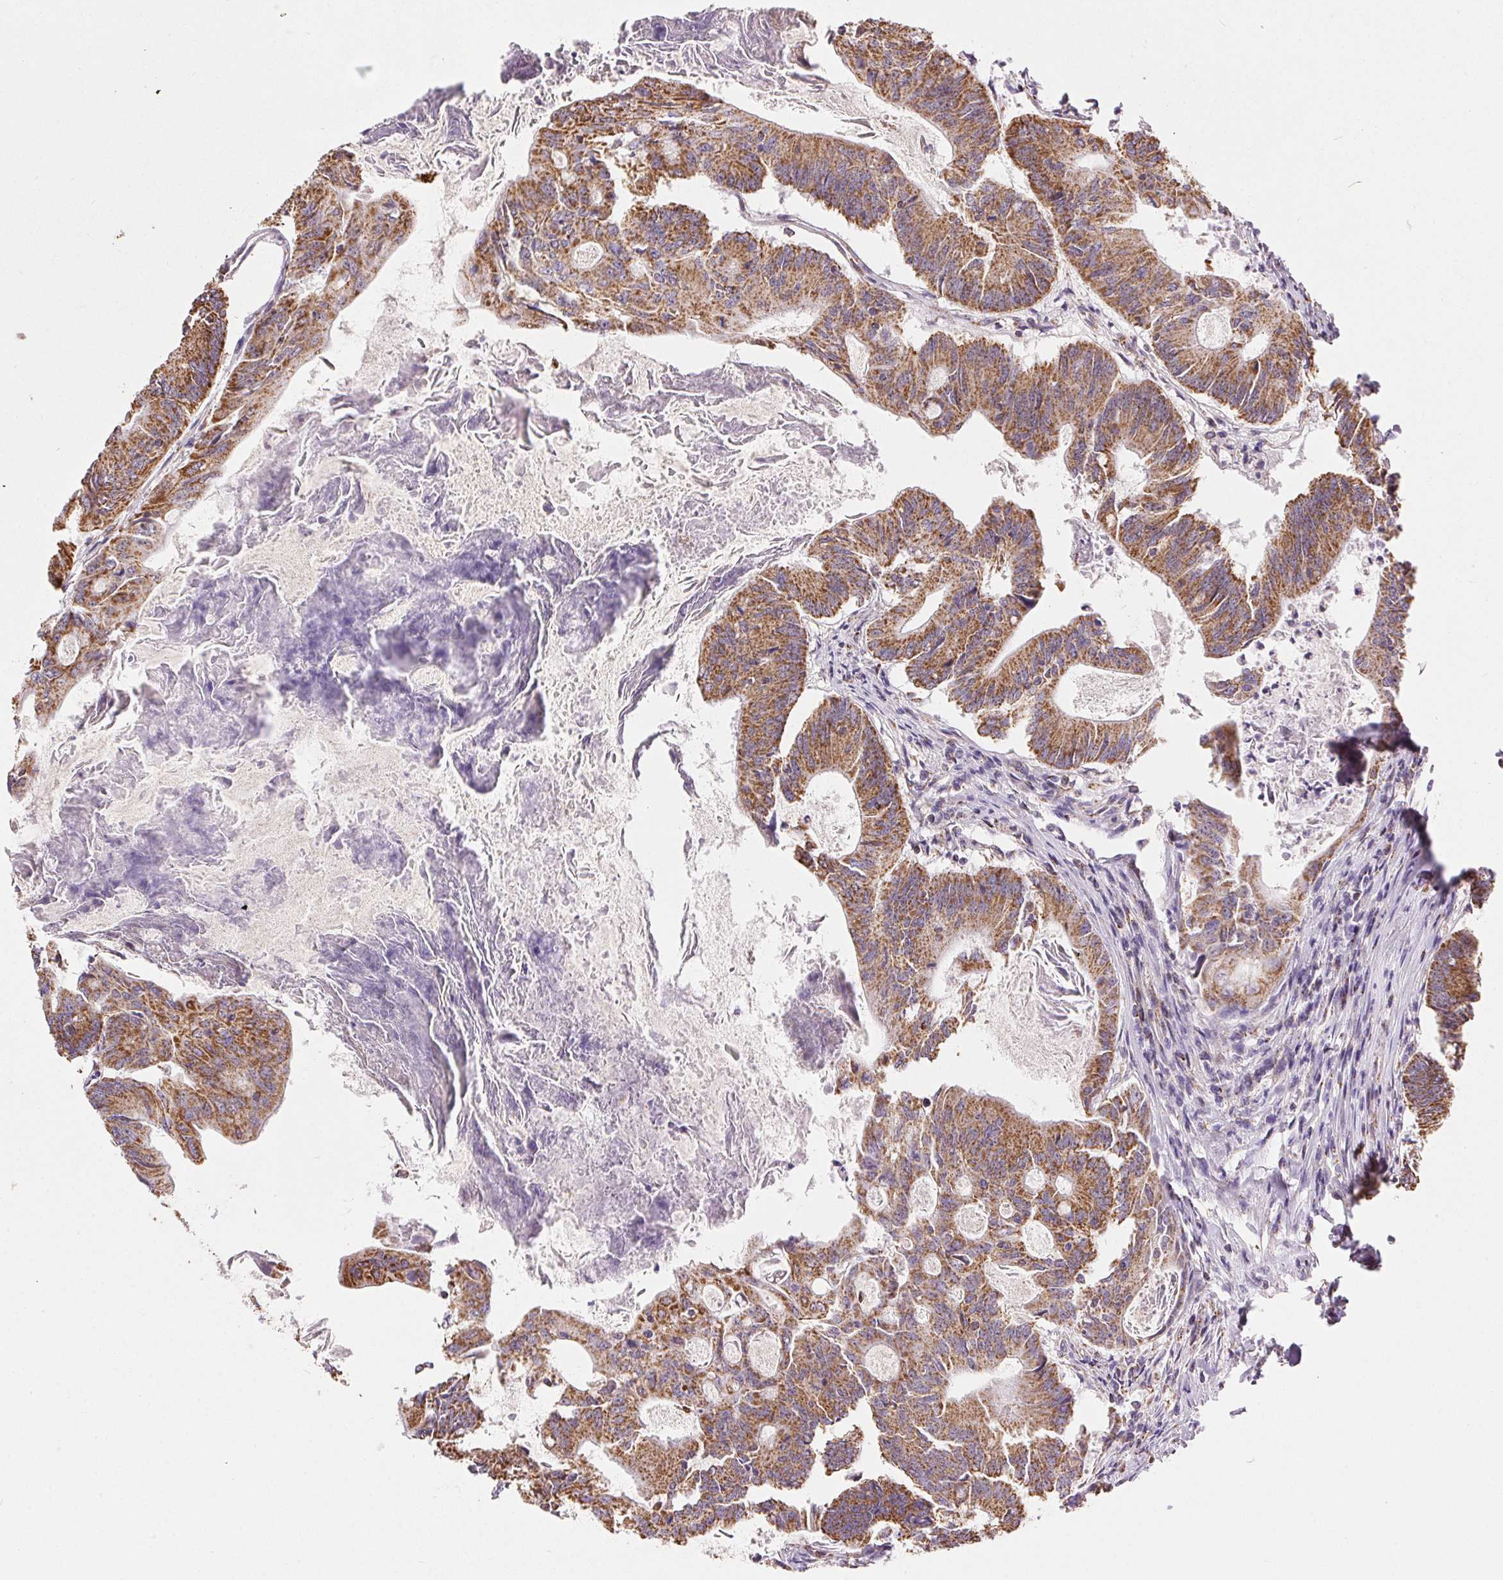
{"staining": {"intensity": "strong", "quantity": ">75%", "location": "cytoplasmic/membranous"}, "tissue": "colorectal cancer", "cell_type": "Tumor cells", "image_type": "cancer", "snomed": [{"axis": "morphology", "description": "Adenocarcinoma, NOS"}, {"axis": "topography", "description": "Colon"}], "caption": "Immunohistochemistry image of human colorectal adenocarcinoma stained for a protein (brown), which demonstrates high levels of strong cytoplasmic/membranous positivity in about >75% of tumor cells.", "gene": "MAPK11", "patient": {"sex": "female", "age": 70}}